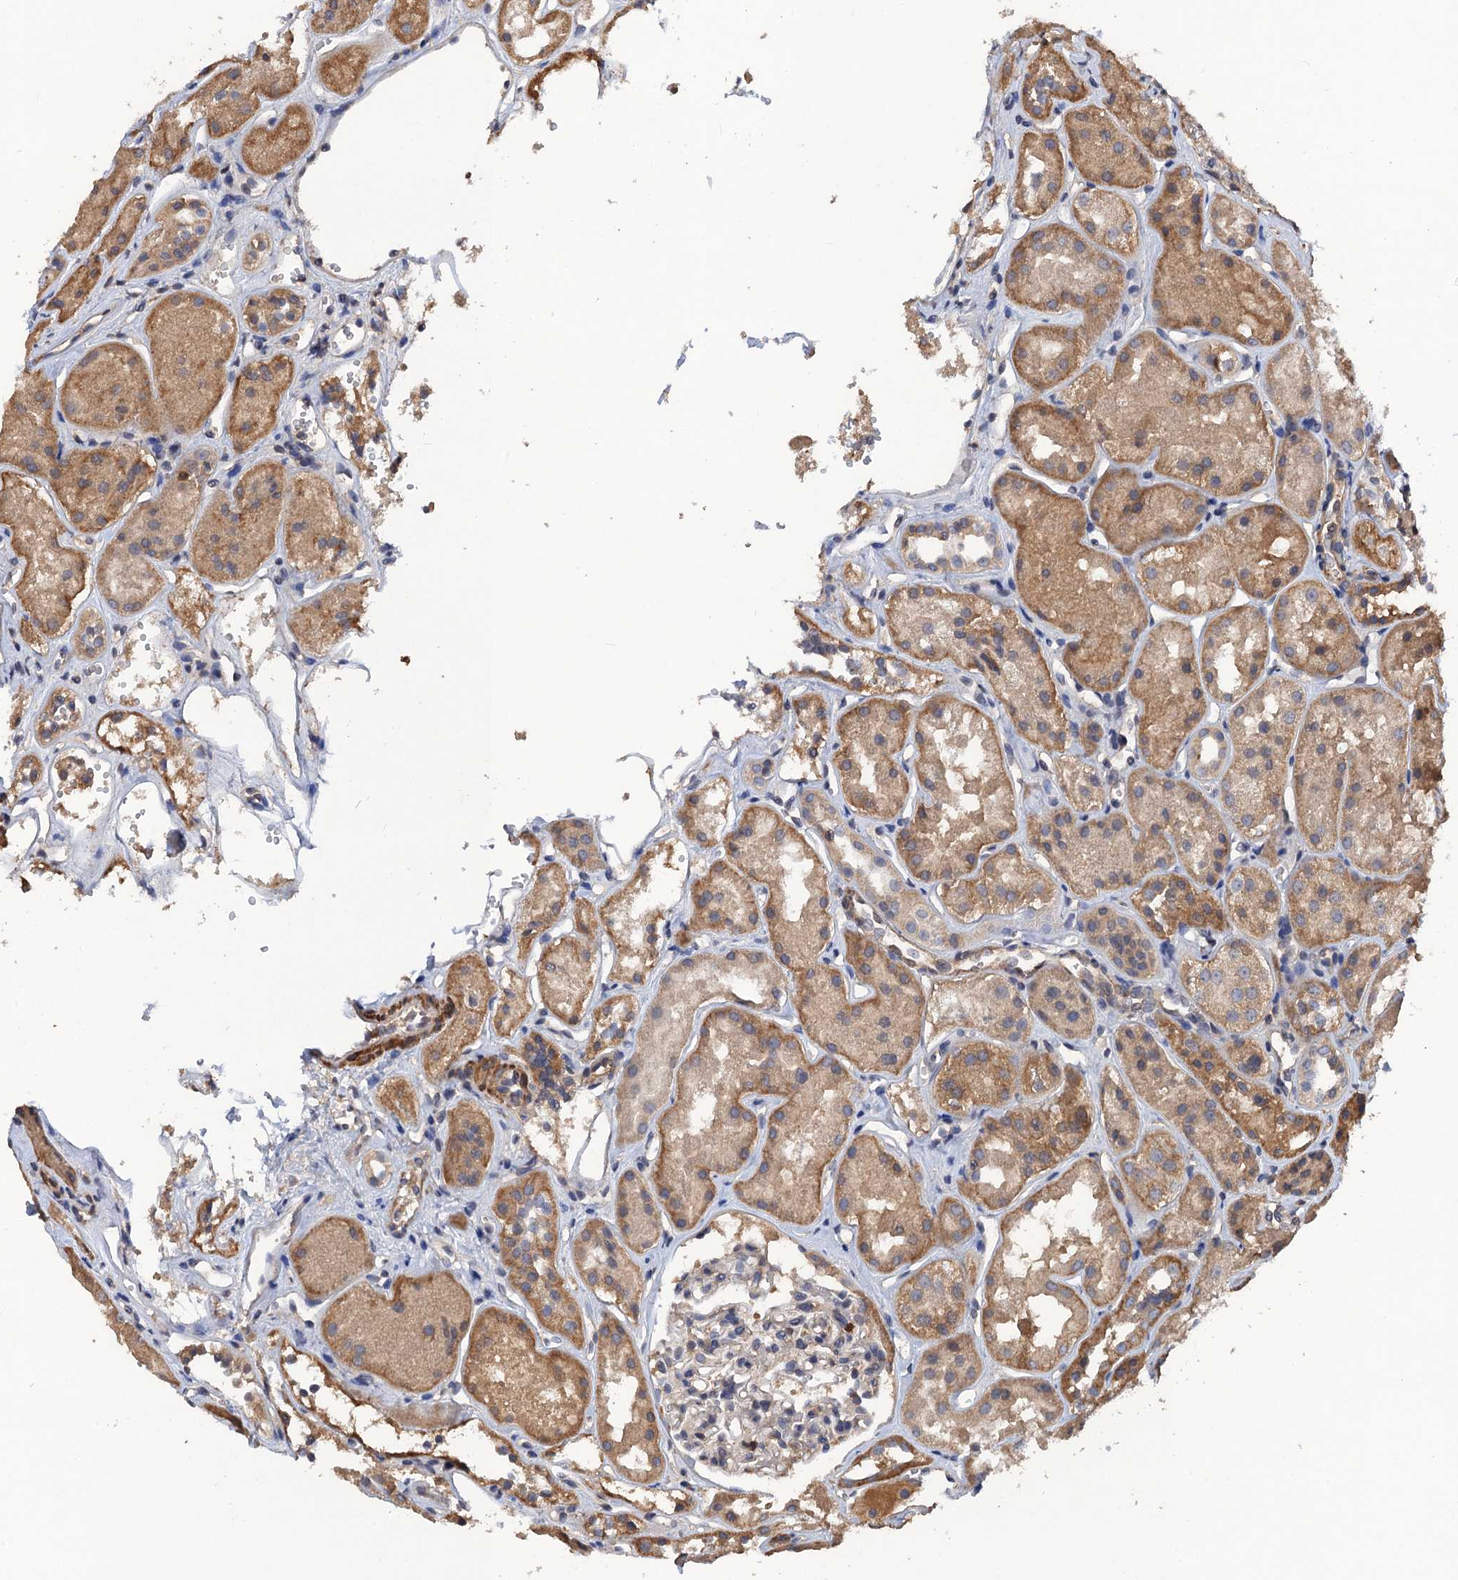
{"staining": {"intensity": "weak", "quantity": "<25%", "location": "cytoplasmic/membranous"}, "tissue": "kidney", "cell_type": "Cells in glomeruli", "image_type": "normal", "snomed": [{"axis": "morphology", "description": "Normal tissue, NOS"}, {"axis": "topography", "description": "Kidney"}], "caption": "Immunohistochemistry (IHC) micrograph of normal kidney: human kidney stained with DAB displays no significant protein expression in cells in glomeruli.", "gene": "DGKA", "patient": {"sex": "male", "age": 16}}